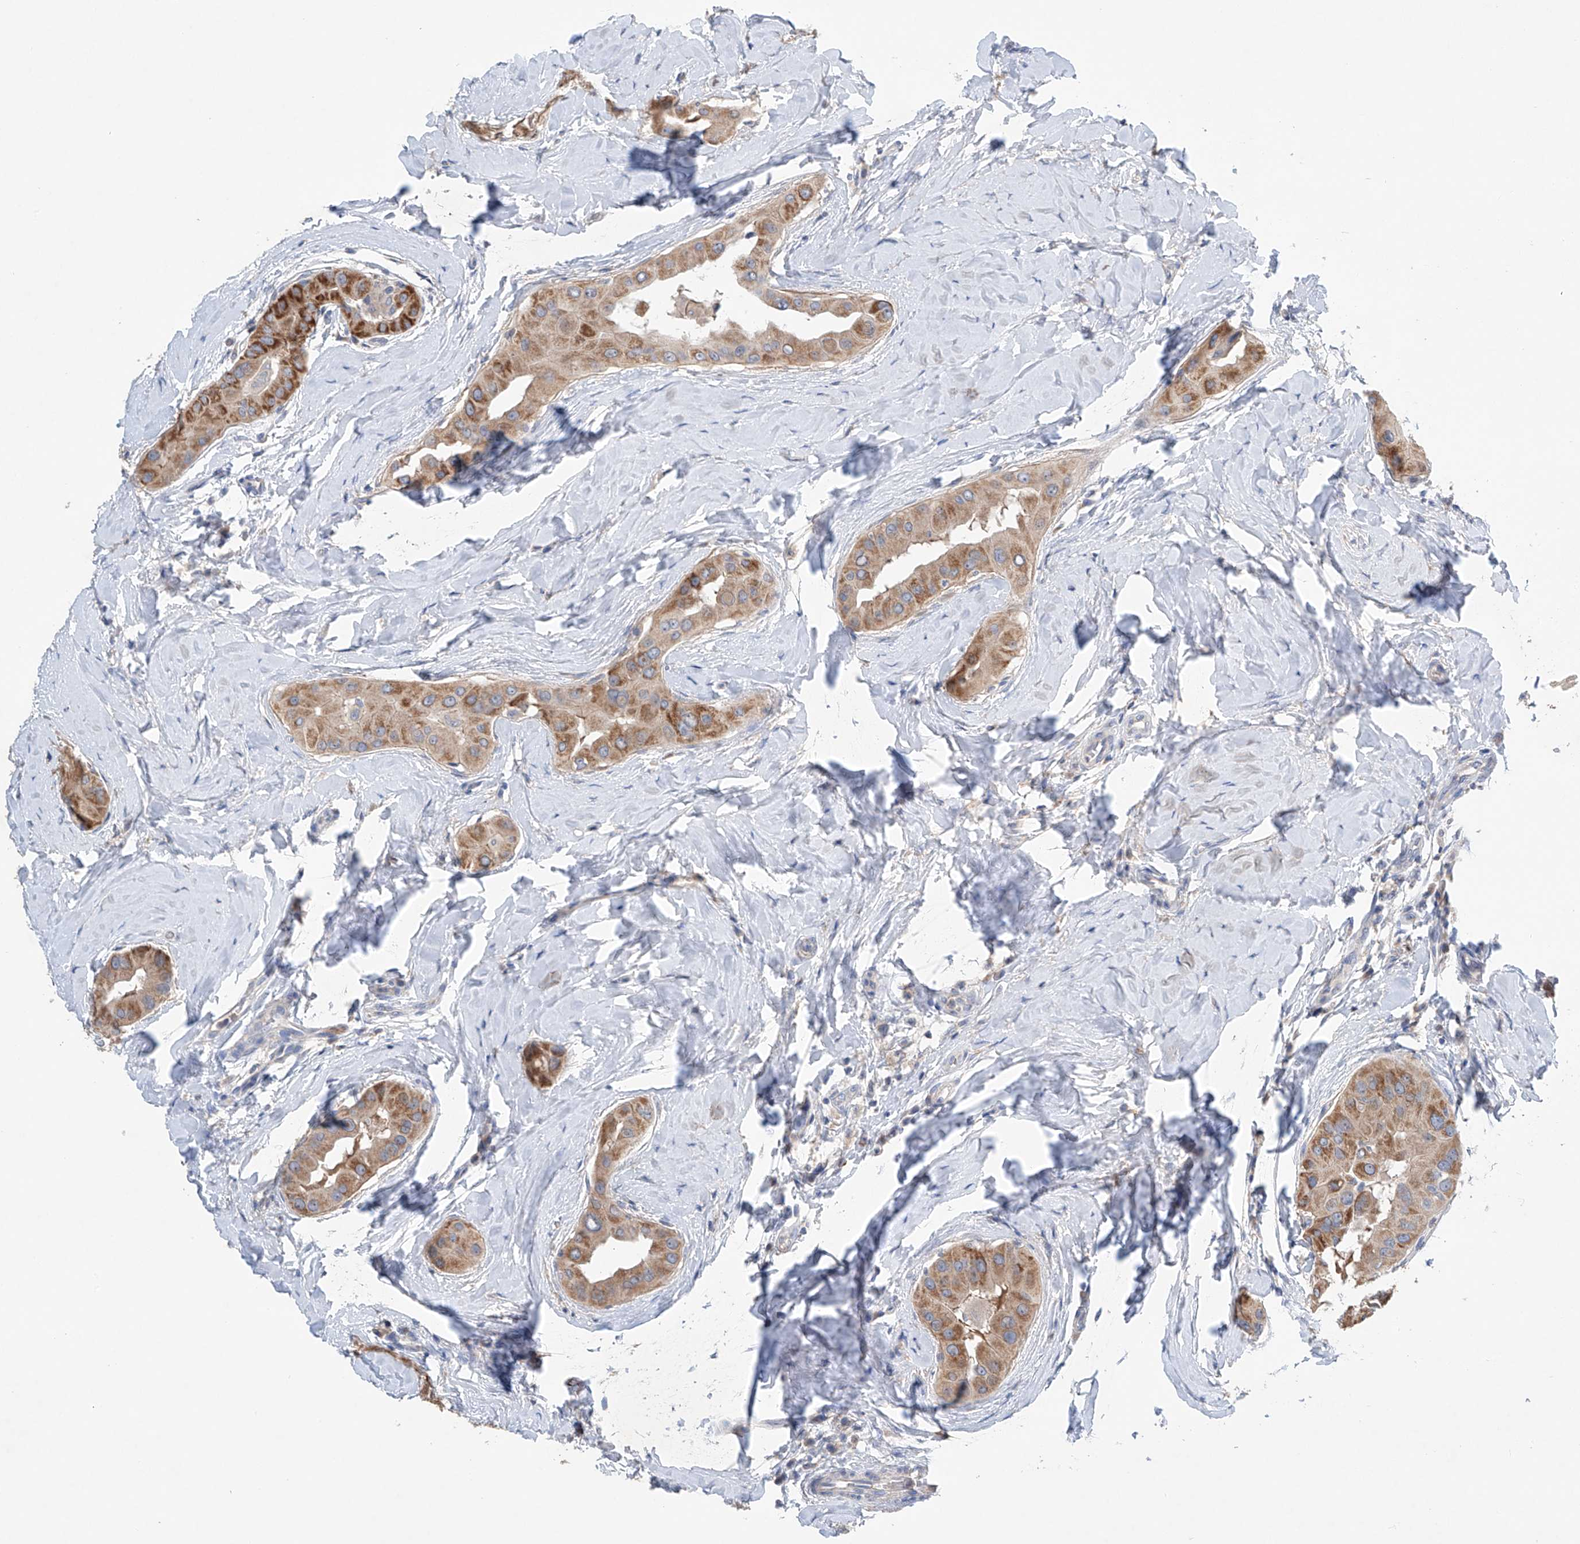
{"staining": {"intensity": "strong", "quantity": "25%-75%", "location": "cytoplasmic/membranous"}, "tissue": "thyroid cancer", "cell_type": "Tumor cells", "image_type": "cancer", "snomed": [{"axis": "morphology", "description": "Papillary adenocarcinoma, NOS"}, {"axis": "topography", "description": "Thyroid gland"}], "caption": "Tumor cells demonstrate high levels of strong cytoplasmic/membranous staining in about 25%-75% of cells in human thyroid papillary adenocarcinoma. (DAB IHC, brown staining for protein, blue staining for nuclei).", "gene": "GPC4", "patient": {"sex": "male", "age": 33}}